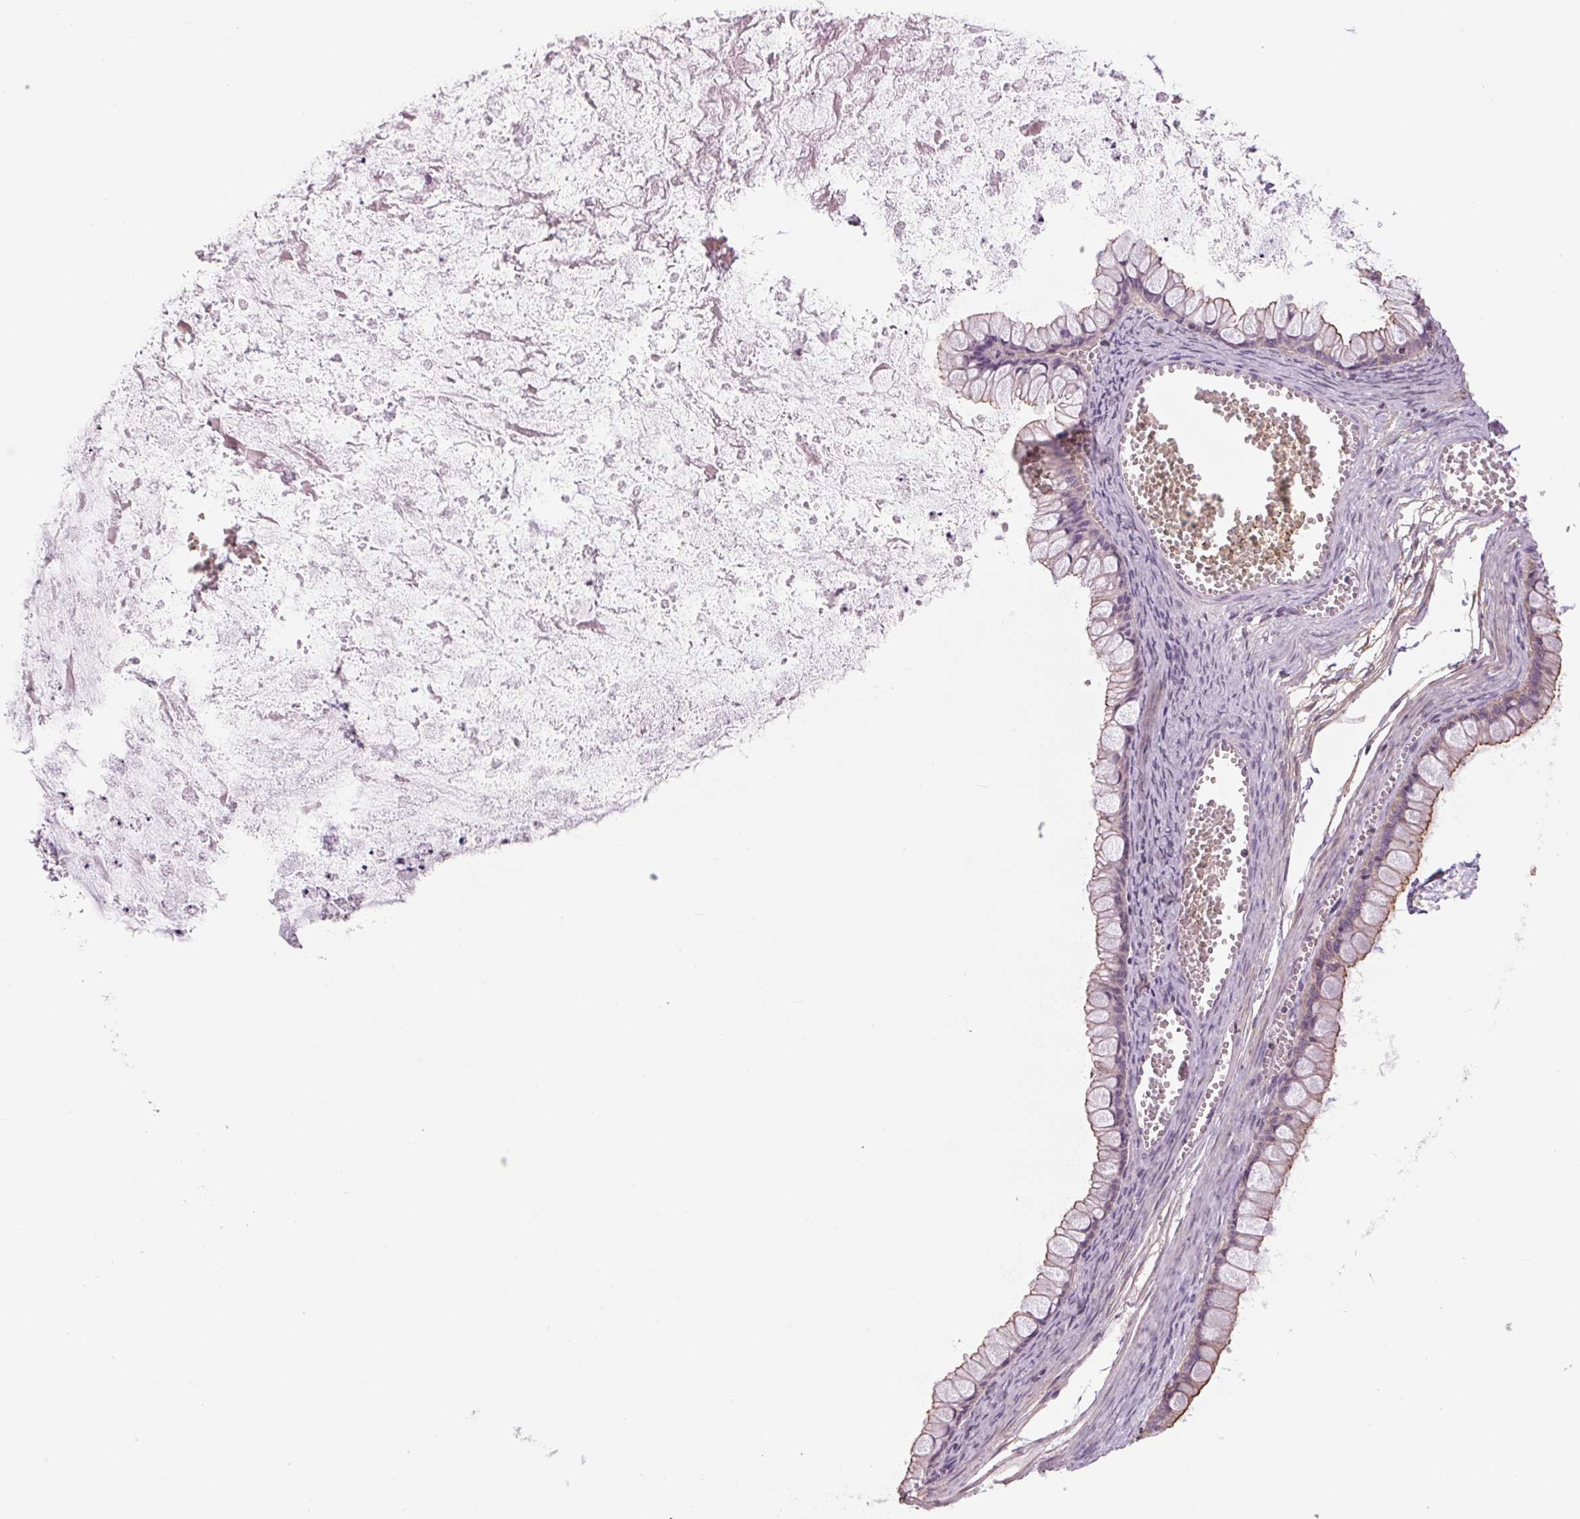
{"staining": {"intensity": "negative", "quantity": "none", "location": "none"}, "tissue": "ovarian cancer", "cell_type": "Tumor cells", "image_type": "cancer", "snomed": [{"axis": "morphology", "description": "Cystadenocarcinoma, mucinous, NOS"}, {"axis": "topography", "description": "Ovary"}], "caption": "Immunohistochemical staining of human ovarian cancer (mucinous cystadenocarcinoma) reveals no significant staining in tumor cells. The staining is performed using DAB (3,3'-diaminobenzidine) brown chromogen with nuclei counter-stained in using hematoxylin.", "gene": "SH3RF2", "patient": {"sex": "female", "age": 67}}